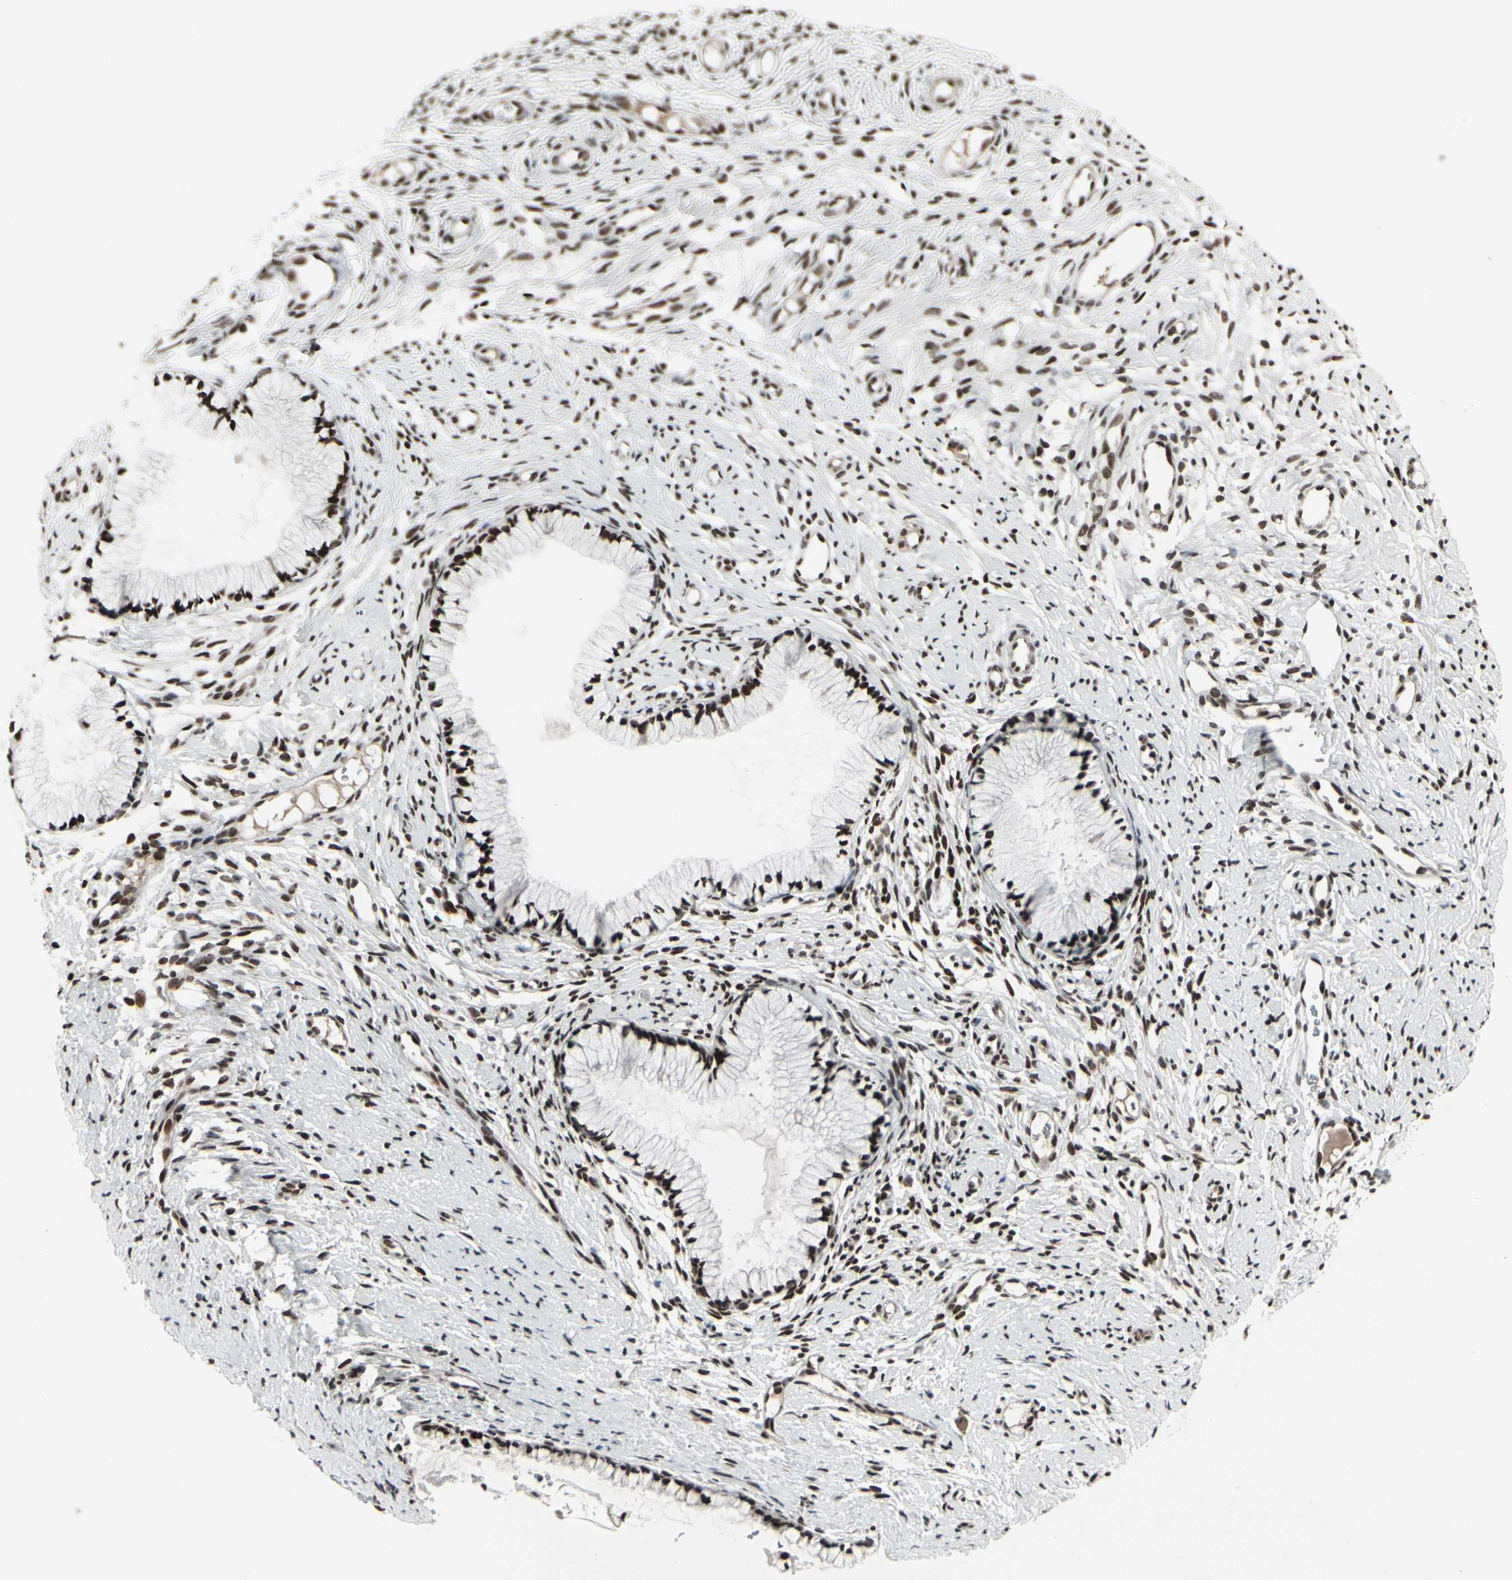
{"staining": {"intensity": "strong", "quantity": ">75%", "location": "nuclear"}, "tissue": "cervix", "cell_type": "Glandular cells", "image_type": "normal", "snomed": [{"axis": "morphology", "description": "Normal tissue, NOS"}, {"axis": "topography", "description": "Cervix"}], "caption": "Protein staining reveals strong nuclear staining in about >75% of glandular cells in benign cervix.", "gene": "HMG20A", "patient": {"sex": "female", "age": 82}}